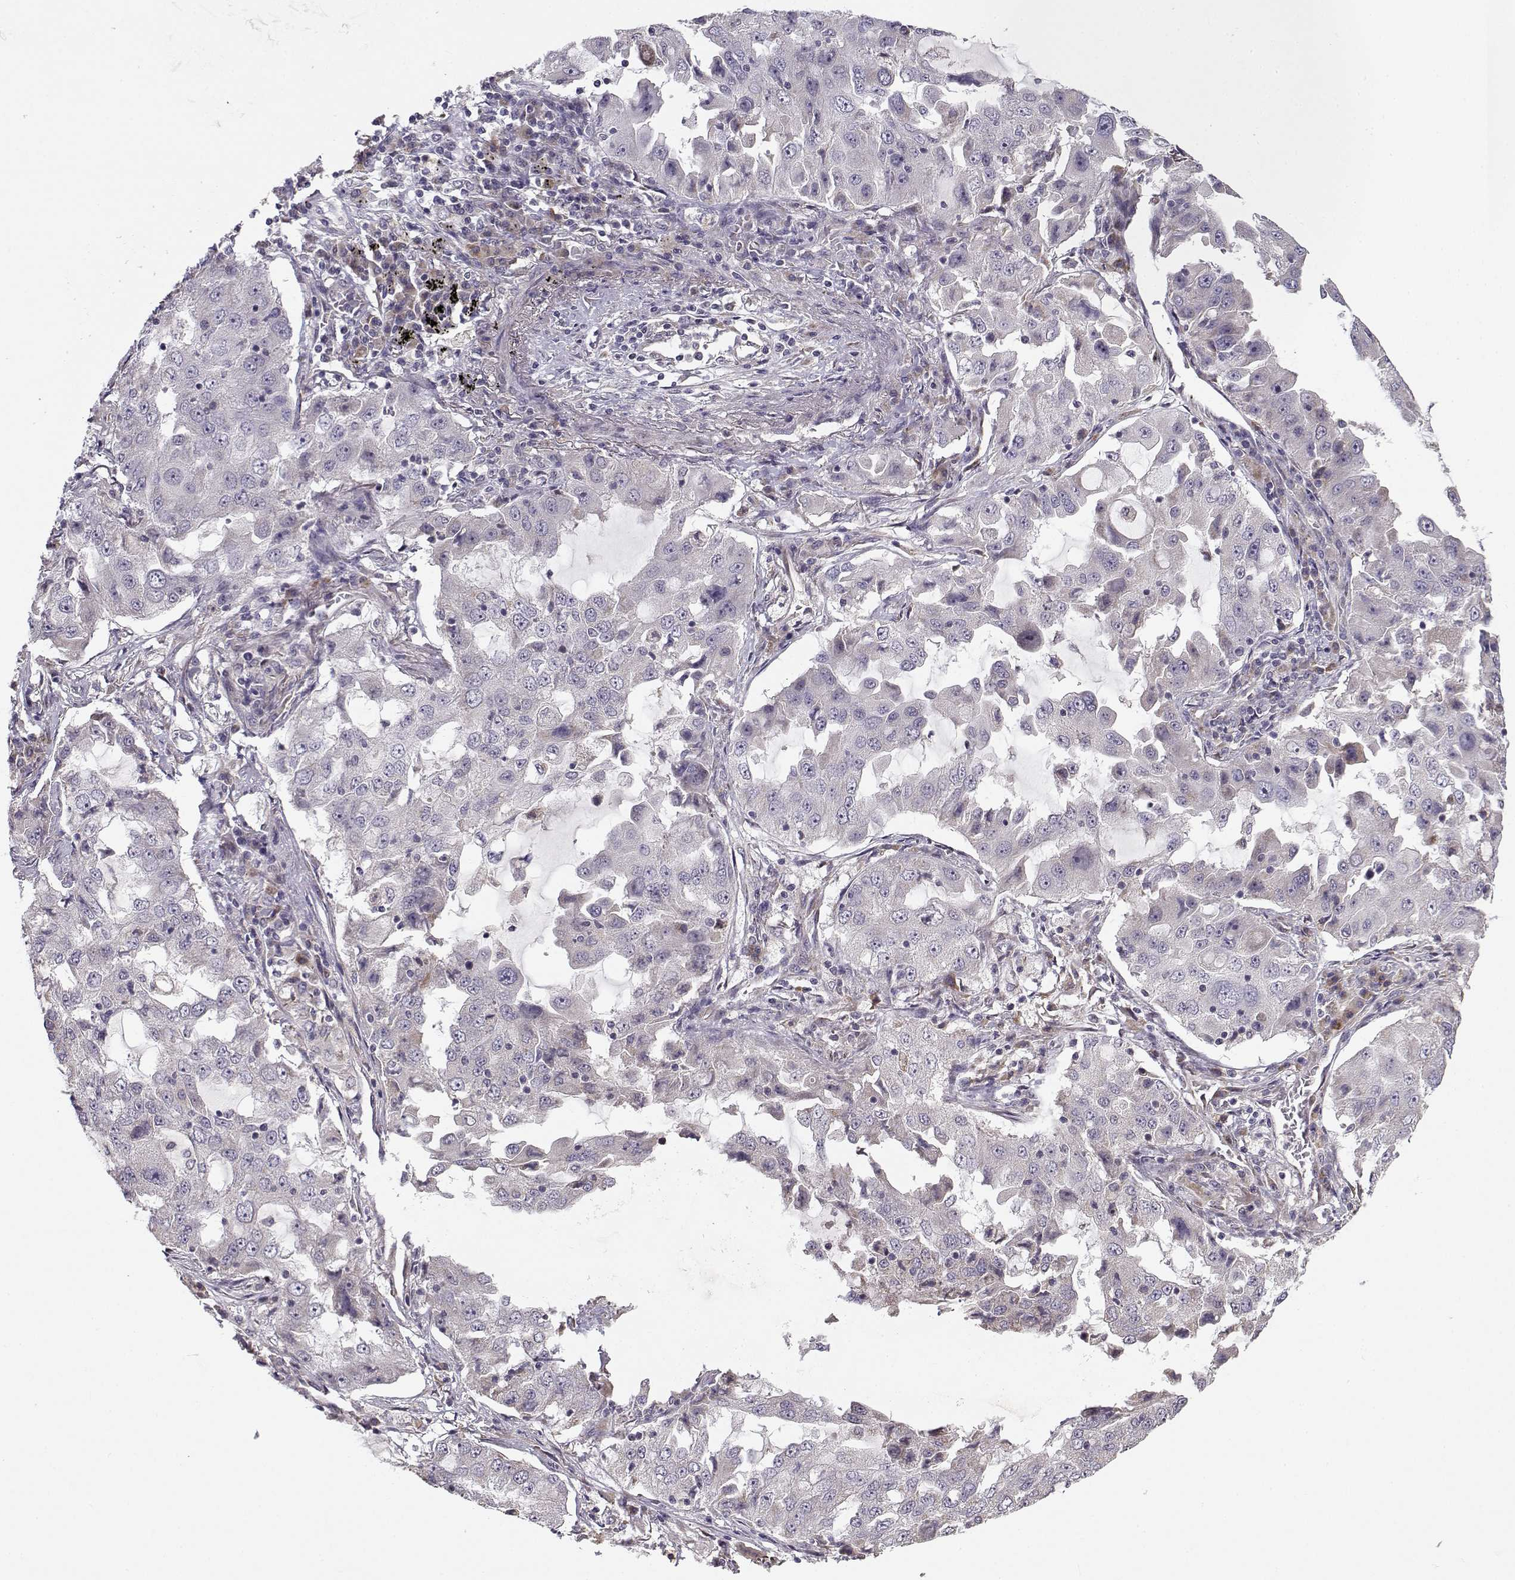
{"staining": {"intensity": "negative", "quantity": "none", "location": "none"}, "tissue": "lung cancer", "cell_type": "Tumor cells", "image_type": "cancer", "snomed": [{"axis": "morphology", "description": "Adenocarcinoma, NOS"}, {"axis": "topography", "description": "Lung"}], "caption": "This is a photomicrograph of immunohistochemistry staining of lung adenocarcinoma, which shows no positivity in tumor cells.", "gene": "ENTPD8", "patient": {"sex": "female", "age": 61}}